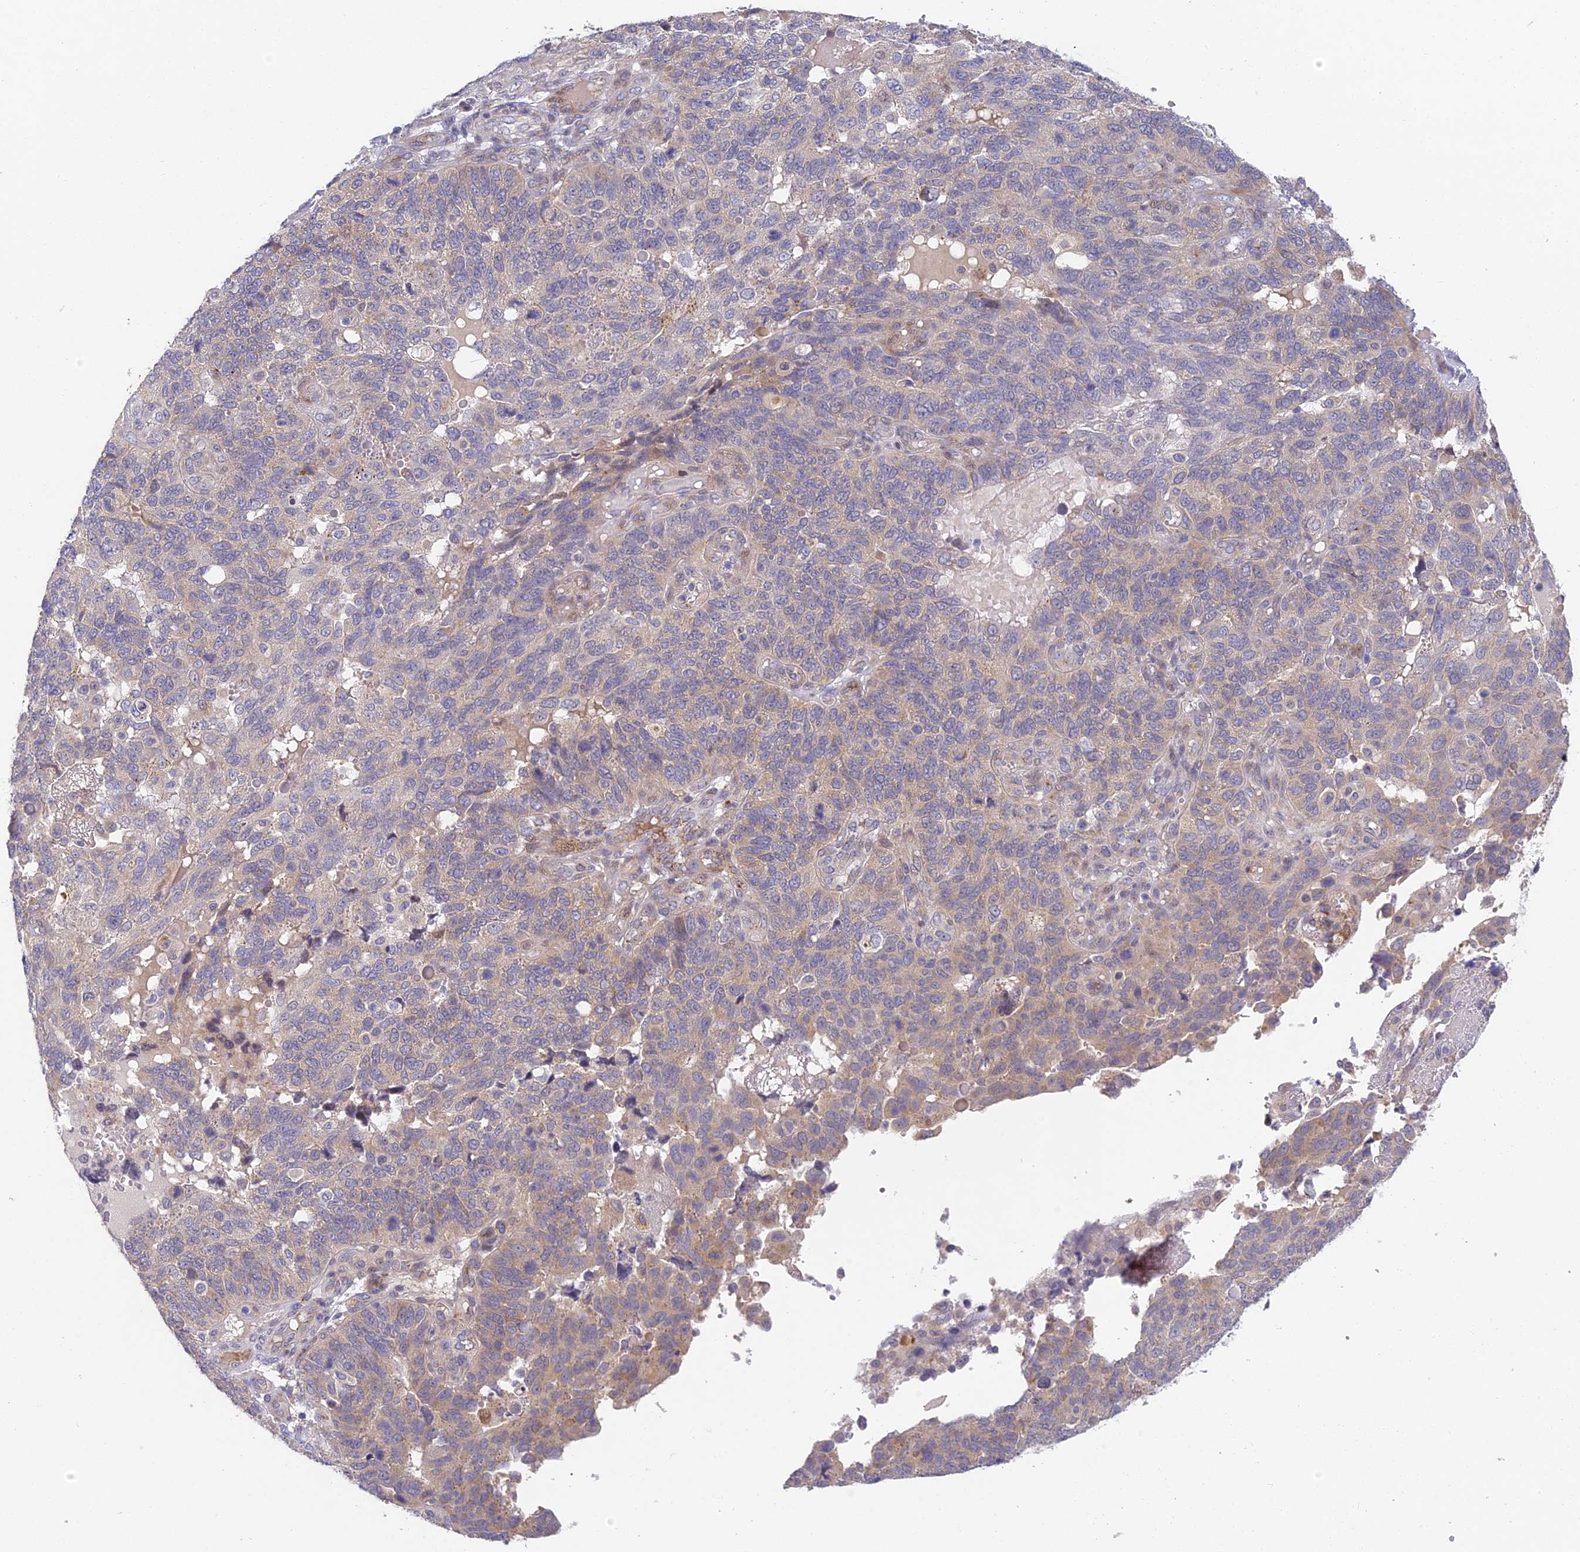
{"staining": {"intensity": "weak", "quantity": "25%-75%", "location": "cytoplasmic/membranous"}, "tissue": "endometrial cancer", "cell_type": "Tumor cells", "image_type": "cancer", "snomed": [{"axis": "morphology", "description": "Adenocarcinoma, NOS"}, {"axis": "topography", "description": "Endometrium"}], "caption": "This is a histology image of immunohistochemistry (IHC) staining of endometrial cancer, which shows weak expression in the cytoplasmic/membranous of tumor cells.", "gene": "DNAAF10", "patient": {"sex": "female", "age": 66}}